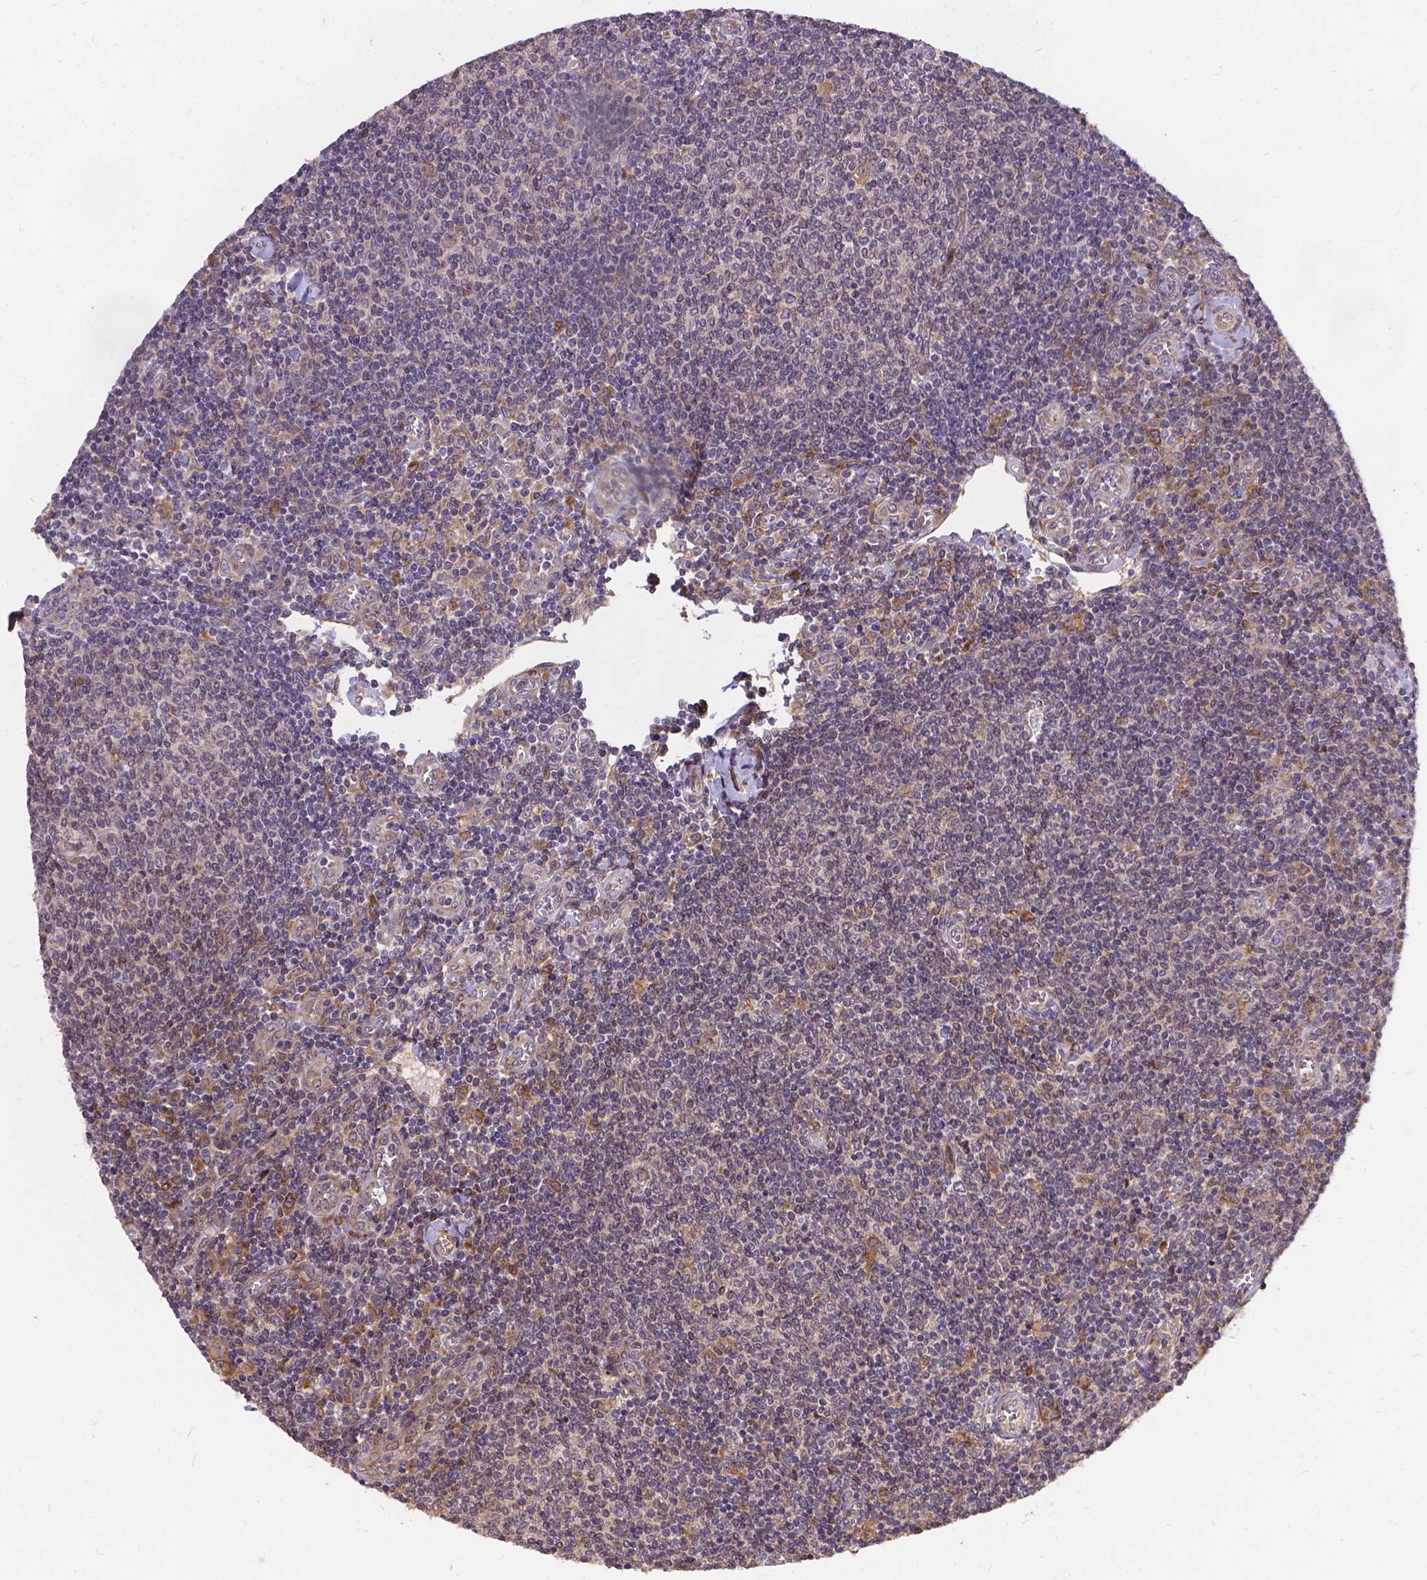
{"staining": {"intensity": "negative", "quantity": "none", "location": "none"}, "tissue": "lymphoma", "cell_type": "Tumor cells", "image_type": "cancer", "snomed": [{"axis": "morphology", "description": "Malignant lymphoma, non-Hodgkin's type, Low grade"}, {"axis": "topography", "description": "Lymph node"}], "caption": "The image reveals no significant staining in tumor cells of lymphoma.", "gene": "DENND6A", "patient": {"sex": "male", "age": 52}}